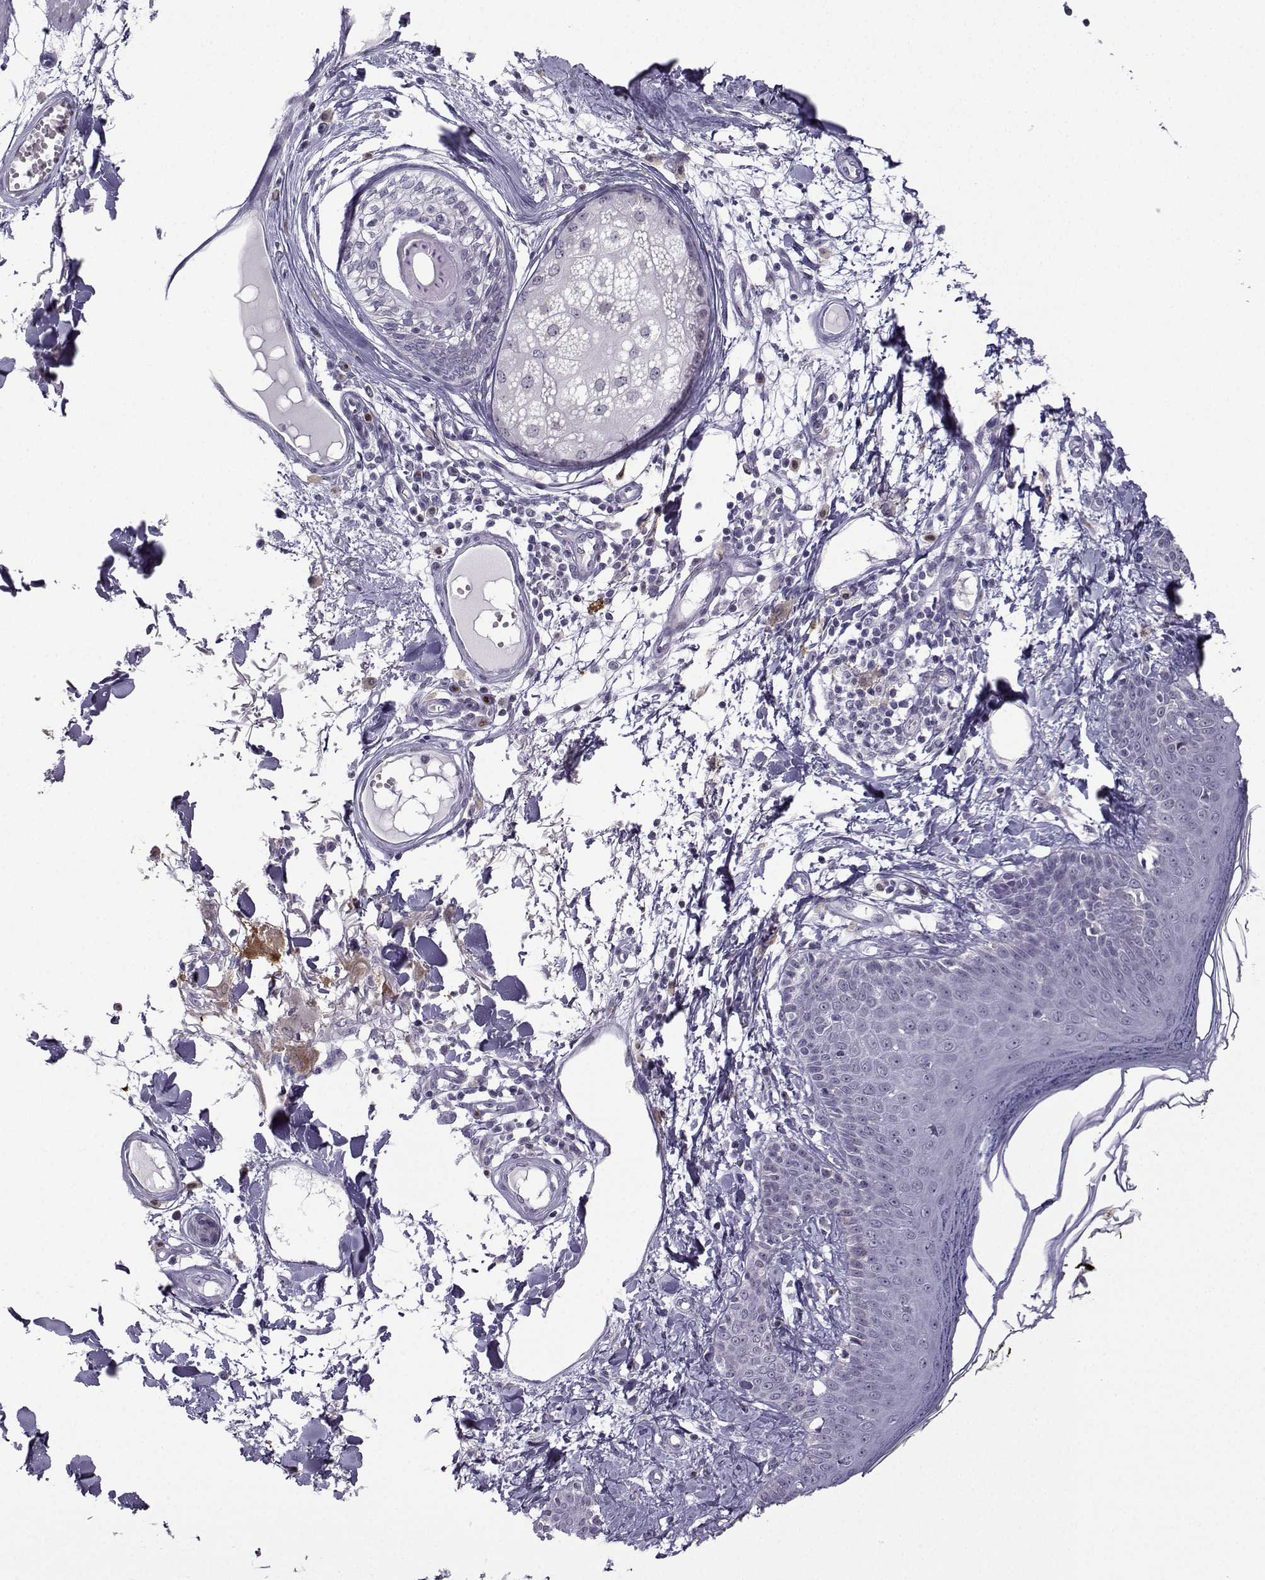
{"staining": {"intensity": "negative", "quantity": "none", "location": "none"}, "tissue": "skin", "cell_type": "Fibroblasts", "image_type": "normal", "snomed": [{"axis": "morphology", "description": "Normal tissue, NOS"}, {"axis": "topography", "description": "Skin"}], "caption": "Histopathology image shows no significant protein staining in fibroblasts of normal skin.", "gene": "HTR7", "patient": {"sex": "male", "age": 76}}